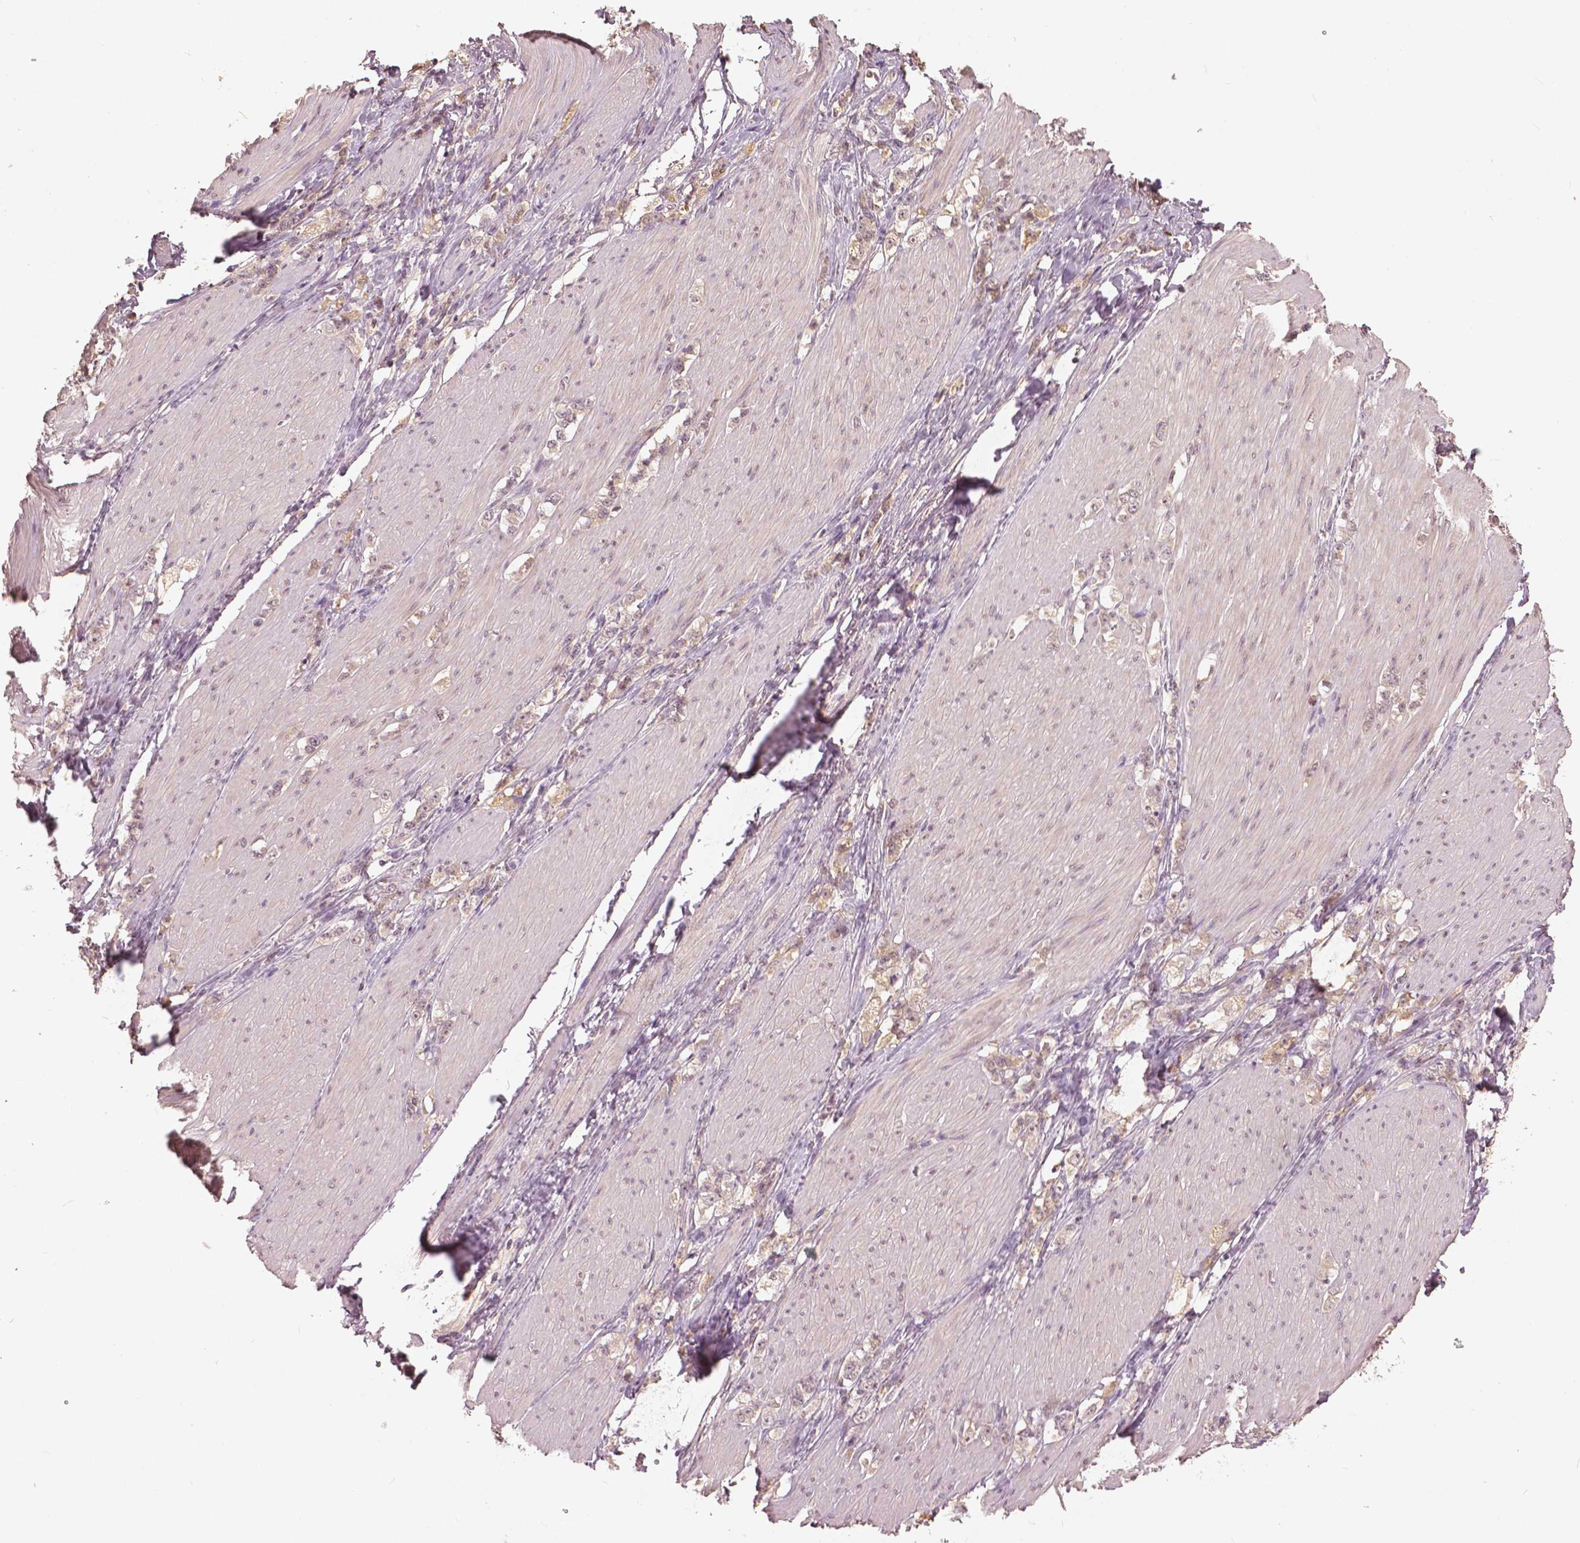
{"staining": {"intensity": "weak", "quantity": "25%-75%", "location": "nuclear"}, "tissue": "stomach cancer", "cell_type": "Tumor cells", "image_type": "cancer", "snomed": [{"axis": "morphology", "description": "Adenocarcinoma, NOS"}, {"axis": "topography", "description": "Stomach, lower"}], "caption": "An immunohistochemistry (IHC) histopathology image of neoplastic tissue is shown. Protein staining in brown shows weak nuclear positivity in stomach adenocarcinoma within tumor cells.", "gene": "ANGPTL4", "patient": {"sex": "male", "age": 88}}